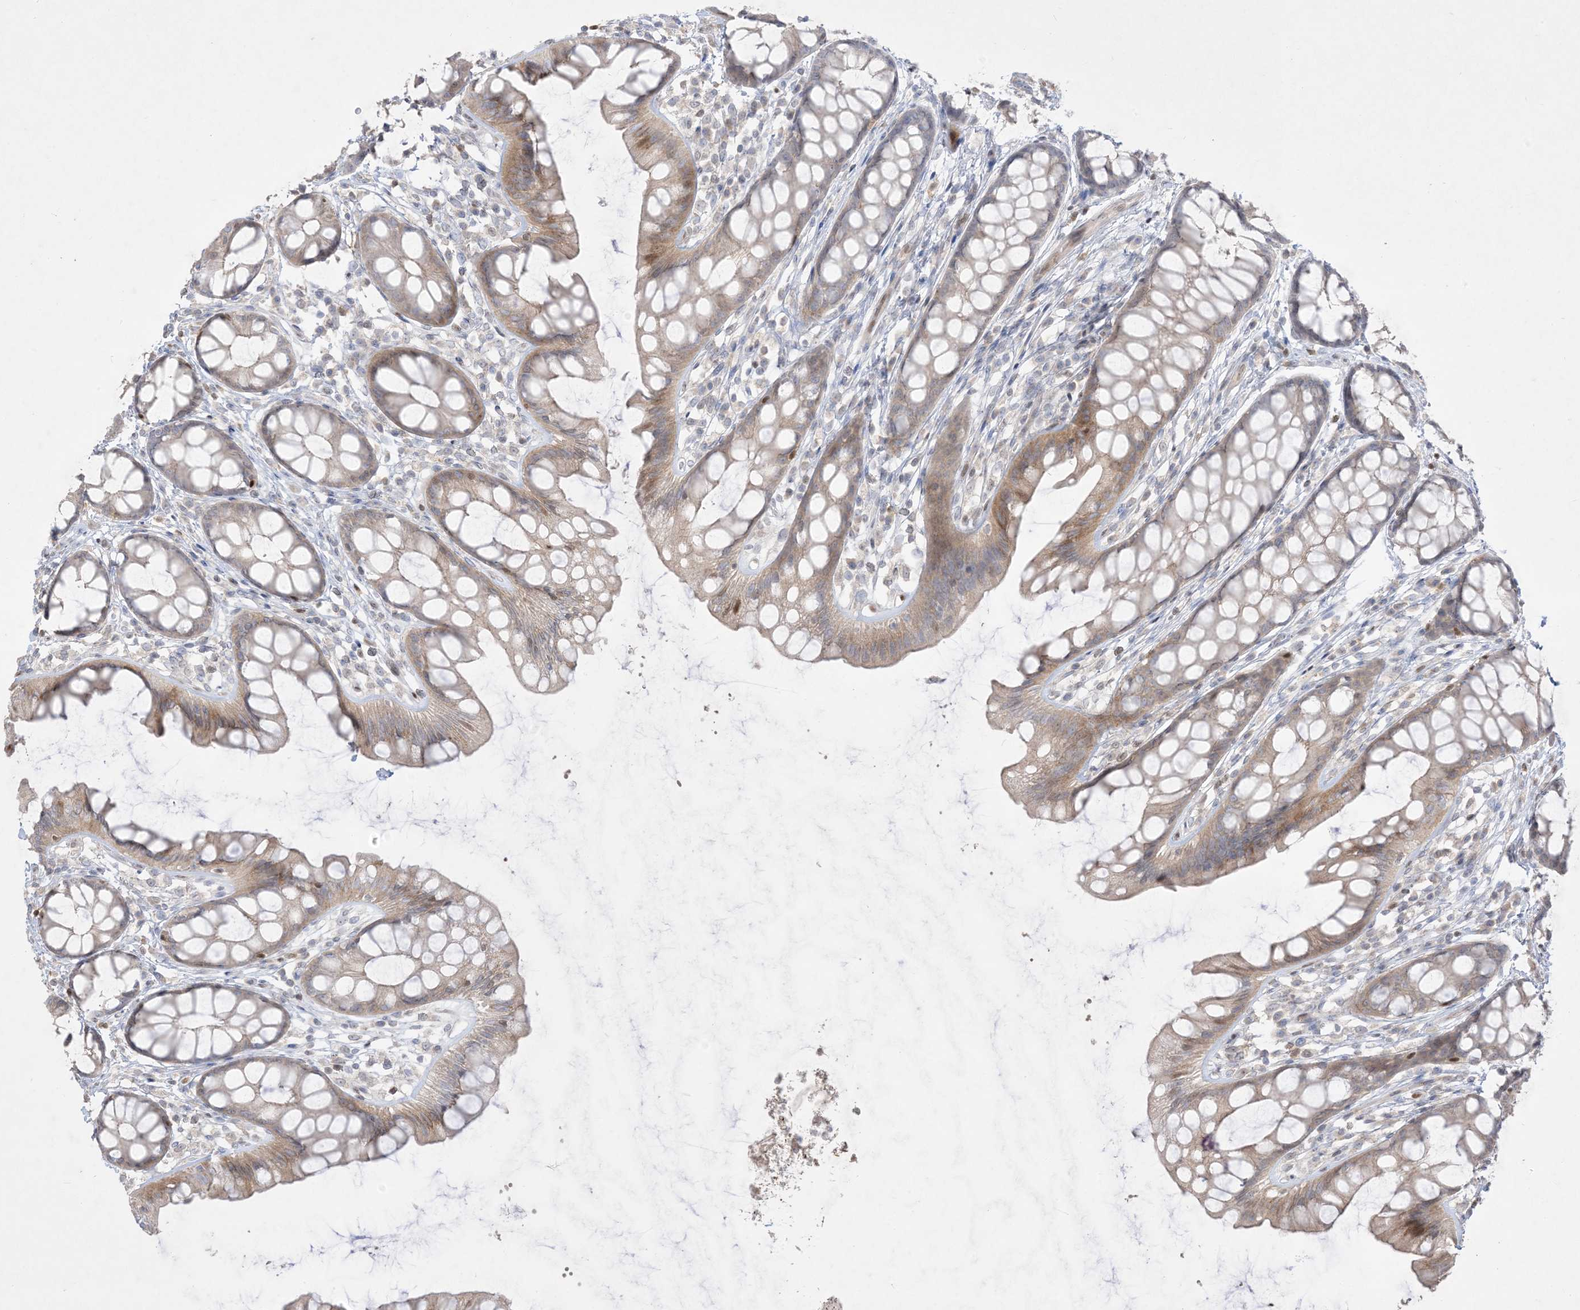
{"staining": {"intensity": "moderate", "quantity": ">75%", "location": "cytoplasmic/membranous,nuclear"}, "tissue": "rectum", "cell_type": "Glandular cells", "image_type": "normal", "snomed": [{"axis": "morphology", "description": "Normal tissue, NOS"}, {"axis": "topography", "description": "Rectum"}], "caption": "Rectum stained with immunohistochemistry exhibits moderate cytoplasmic/membranous,nuclear staining in approximately >75% of glandular cells. The protein of interest is stained brown, and the nuclei are stained in blue (DAB IHC with brightfield microscopy, high magnification).", "gene": "BHLHE40", "patient": {"sex": "female", "age": 65}}